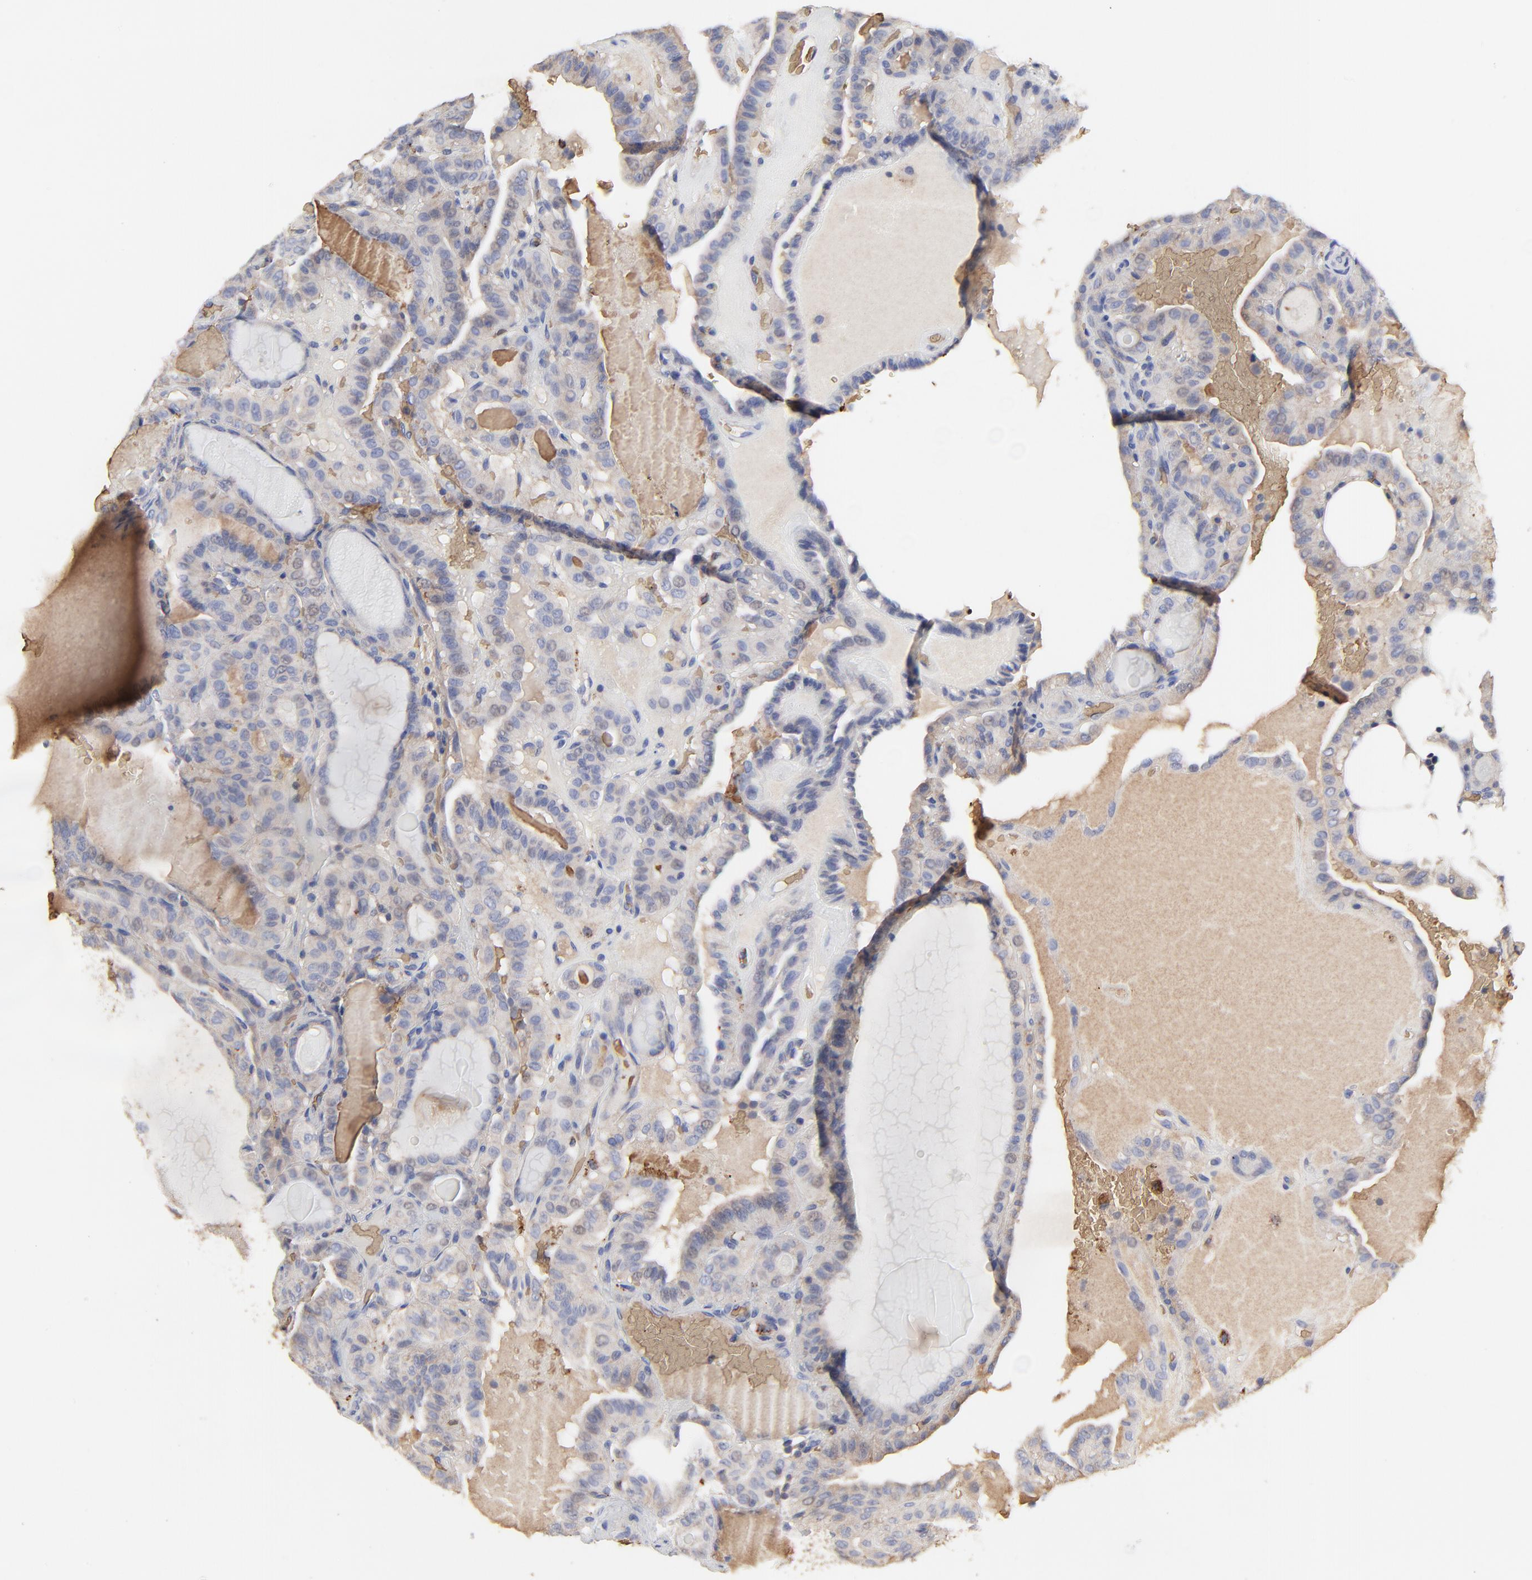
{"staining": {"intensity": "weak", "quantity": ">75%", "location": "cytoplasmic/membranous"}, "tissue": "thyroid cancer", "cell_type": "Tumor cells", "image_type": "cancer", "snomed": [{"axis": "morphology", "description": "Papillary adenocarcinoma, NOS"}, {"axis": "topography", "description": "Thyroid gland"}], "caption": "A high-resolution histopathology image shows IHC staining of thyroid cancer, which demonstrates weak cytoplasmic/membranous staining in about >75% of tumor cells.", "gene": "PAG1", "patient": {"sex": "male", "age": 77}}